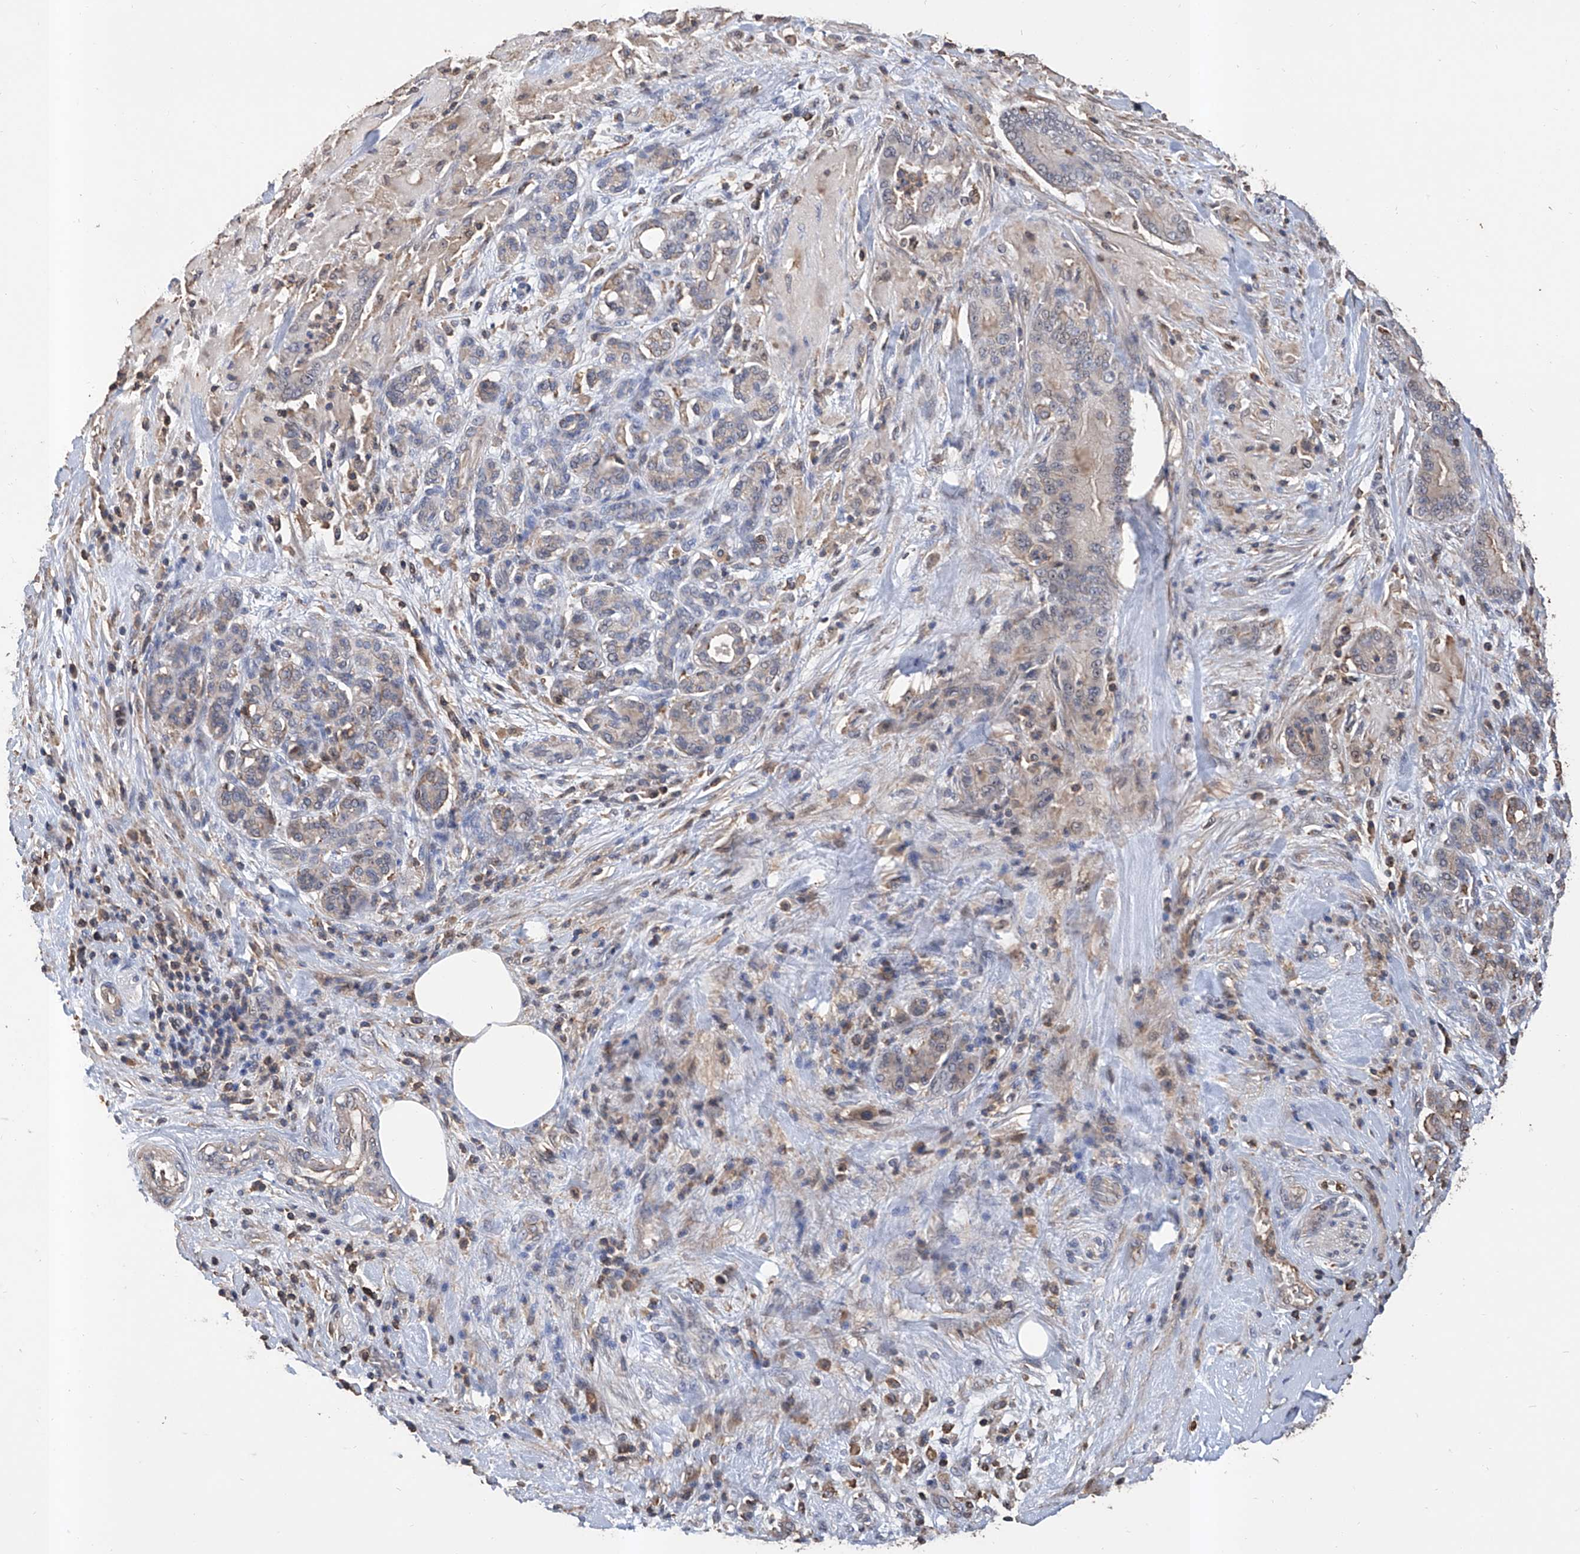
{"staining": {"intensity": "weak", "quantity": "25%-75%", "location": "cytoplasmic/membranous"}, "tissue": "pancreatic cancer", "cell_type": "Tumor cells", "image_type": "cancer", "snomed": [{"axis": "morphology", "description": "Normal tissue, NOS"}, {"axis": "morphology", "description": "Adenocarcinoma, NOS"}, {"axis": "topography", "description": "Pancreas"}], "caption": "Weak cytoplasmic/membranous expression for a protein is present in about 25%-75% of tumor cells of pancreatic cancer using immunohistochemistry (IHC).", "gene": "GPT", "patient": {"sex": "male", "age": 63}}